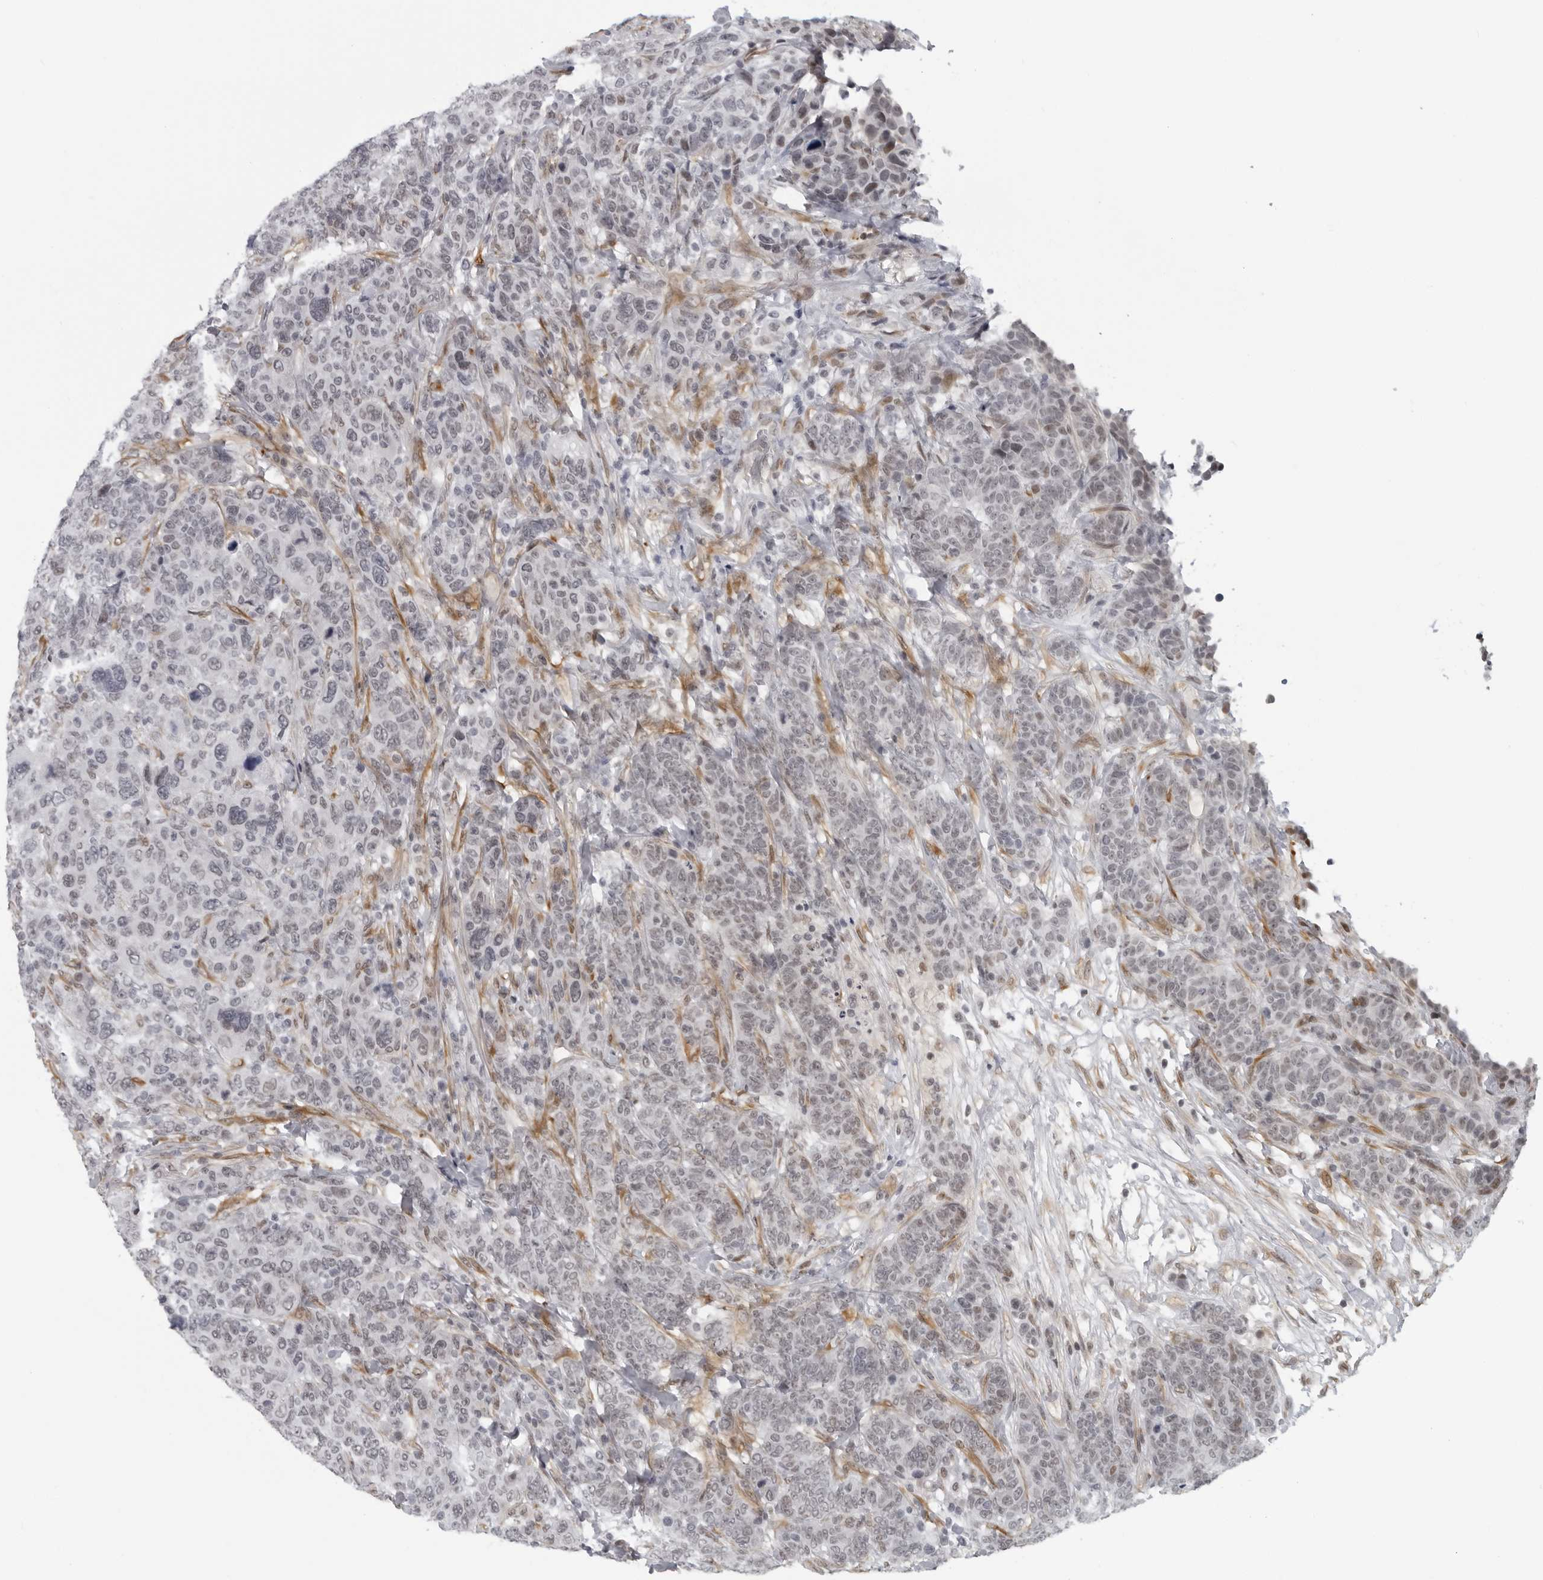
{"staining": {"intensity": "negative", "quantity": "none", "location": "none"}, "tissue": "breast cancer", "cell_type": "Tumor cells", "image_type": "cancer", "snomed": [{"axis": "morphology", "description": "Duct carcinoma"}, {"axis": "topography", "description": "Breast"}], "caption": "Tumor cells show no significant protein staining in breast cancer (invasive ductal carcinoma).", "gene": "MAF", "patient": {"sex": "female", "age": 37}}